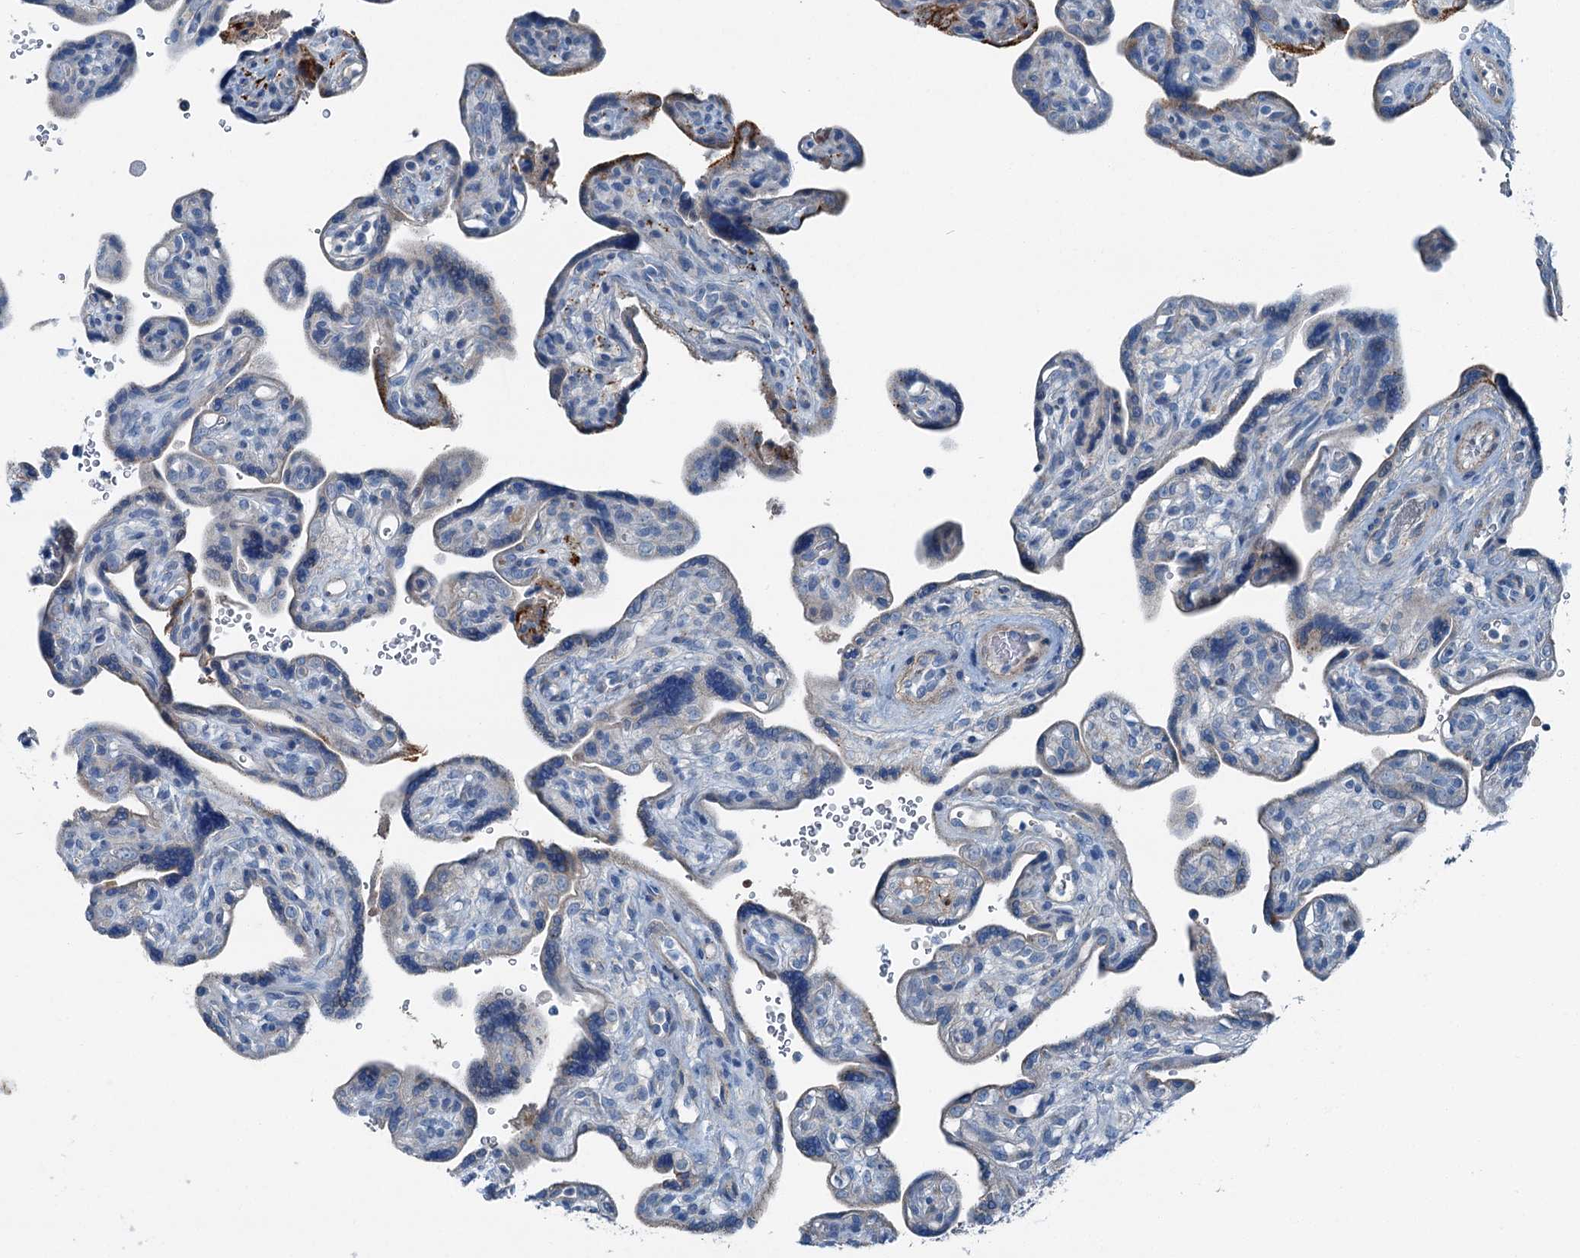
{"staining": {"intensity": "moderate", "quantity": "<25%", "location": "cytoplasmic/membranous"}, "tissue": "placenta", "cell_type": "Trophoblastic cells", "image_type": "normal", "snomed": [{"axis": "morphology", "description": "Normal tissue, NOS"}, {"axis": "topography", "description": "Placenta"}], "caption": "Immunohistochemical staining of benign human placenta displays moderate cytoplasmic/membranous protein staining in about <25% of trophoblastic cells.", "gene": "AXL", "patient": {"sex": "female", "age": 39}}